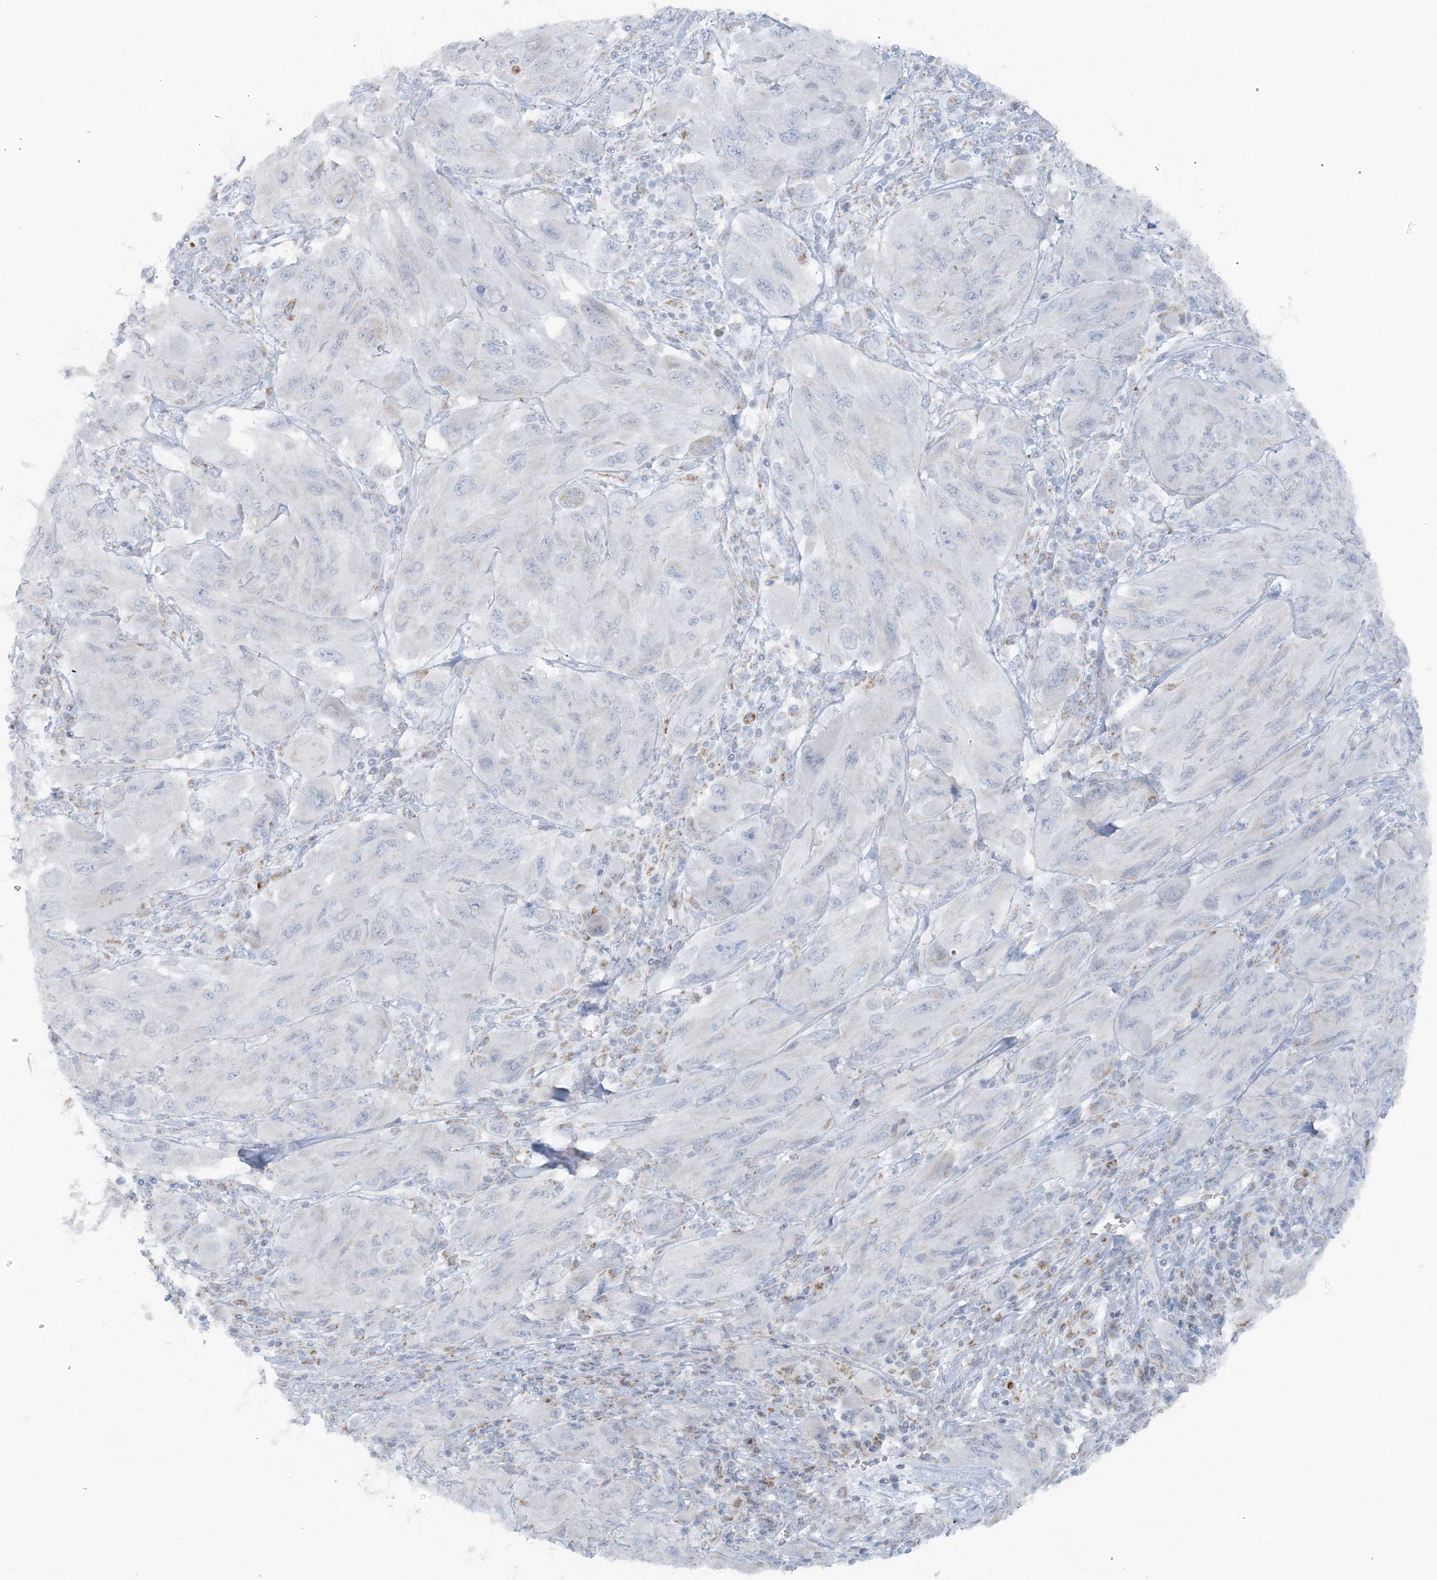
{"staining": {"intensity": "negative", "quantity": "none", "location": "none"}, "tissue": "melanoma", "cell_type": "Tumor cells", "image_type": "cancer", "snomed": [{"axis": "morphology", "description": "Malignant melanoma, NOS"}, {"axis": "topography", "description": "Skin"}], "caption": "DAB (3,3'-diaminobenzidine) immunohistochemical staining of malignant melanoma shows no significant positivity in tumor cells.", "gene": "PCCB", "patient": {"sex": "female", "age": 91}}